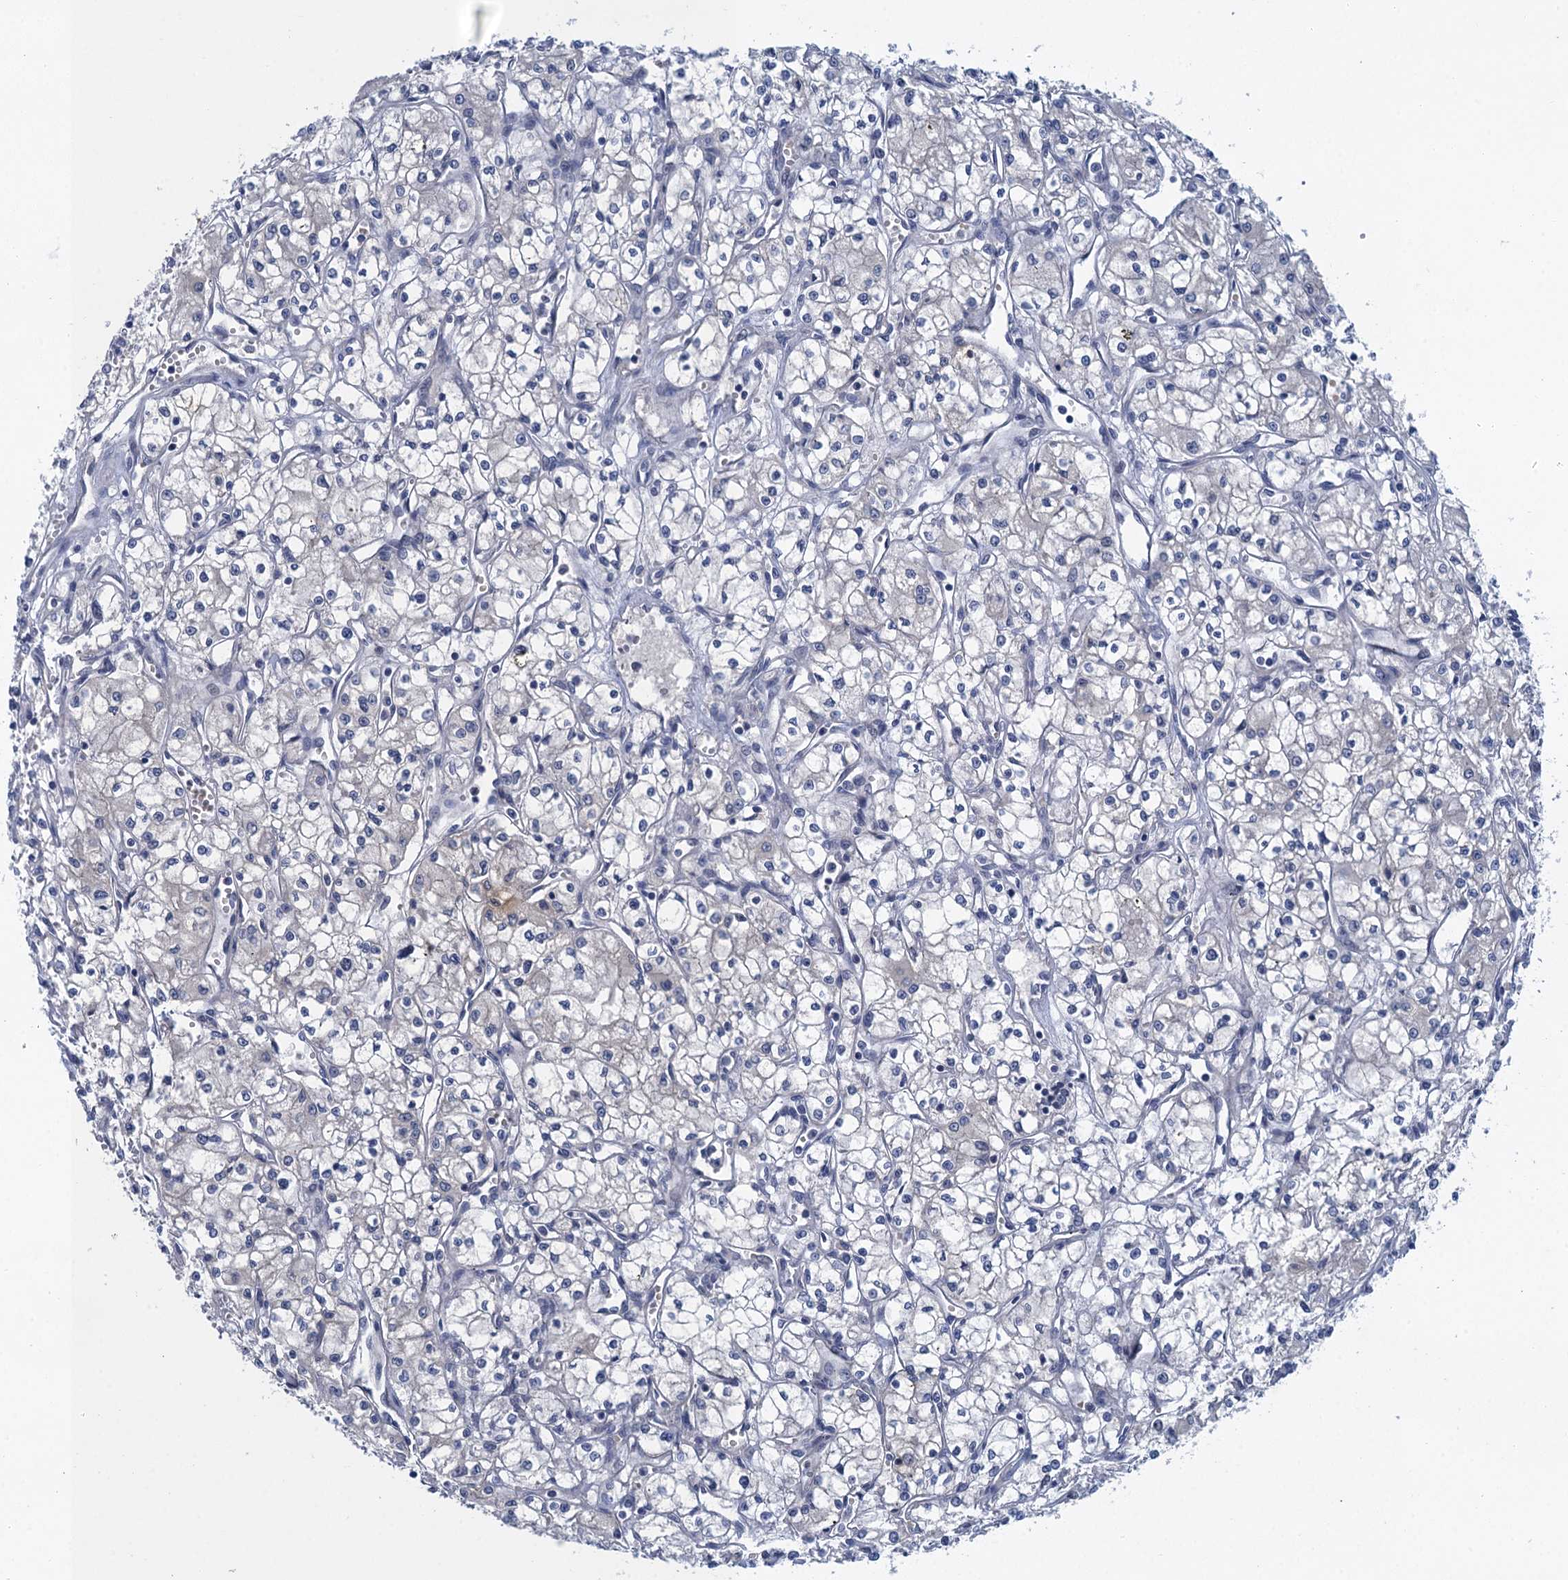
{"staining": {"intensity": "negative", "quantity": "none", "location": "none"}, "tissue": "renal cancer", "cell_type": "Tumor cells", "image_type": "cancer", "snomed": [{"axis": "morphology", "description": "Adenocarcinoma, NOS"}, {"axis": "topography", "description": "Kidney"}], "caption": "An image of adenocarcinoma (renal) stained for a protein reveals no brown staining in tumor cells. (Stains: DAB (3,3'-diaminobenzidine) immunohistochemistry with hematoxylin counter stain, Microscopy: brightfield microscopy at high magnification).", "gene": "MRFAP1", "patient": {"sex": "male", "age": 59}}